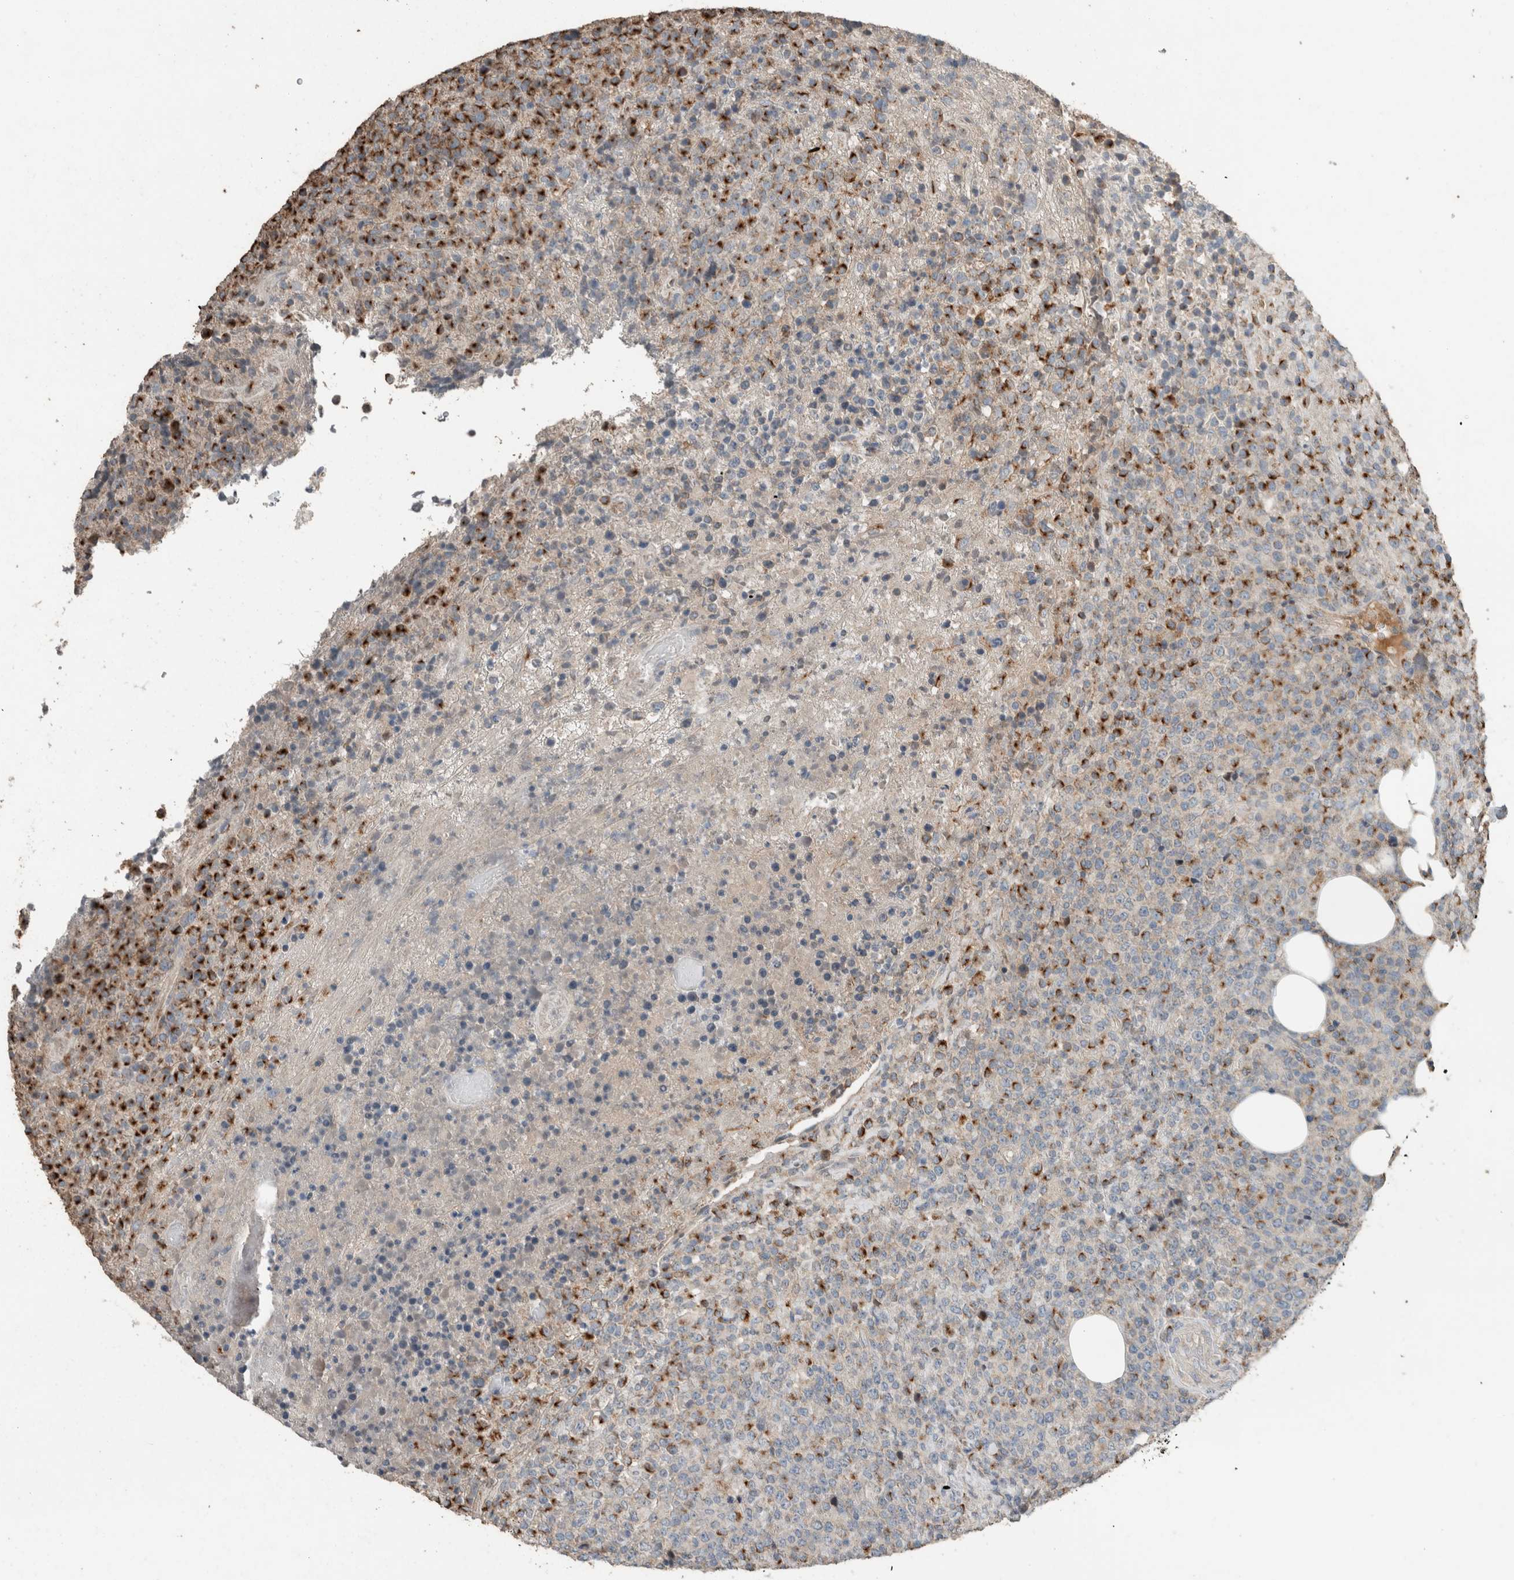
{"staining": {"intensity": "moderate", "quantity": "25%-75%", "location": "cytoplasmic/membranous"}, "tissue": "lymphoma", "cell_type": "Tumor cells", "image_type": "cancer", "snomed": [{"axis": "morphology", "description": "Malignant lymphoma, non-Hodgkin's type, High grade"}, {"axis": "topography", "description": "Lymph node"}], "caption": "Immunohistochemistry (IHC) staining of lymphoma, which exhibits medium levels of moderate cytoplasmic/membranous expression in about 25%-75% of tumor cells indicating moderate cytoplasmic/membranous protein staining. The staining was performed using DAB (3,3'-diaminobenzidine) (brown) for protein detection and nuclei were counterstained in hematoxylin (blue).", "gene": "ACVR2B", "patient": {"sex": "male", "age": 13}}